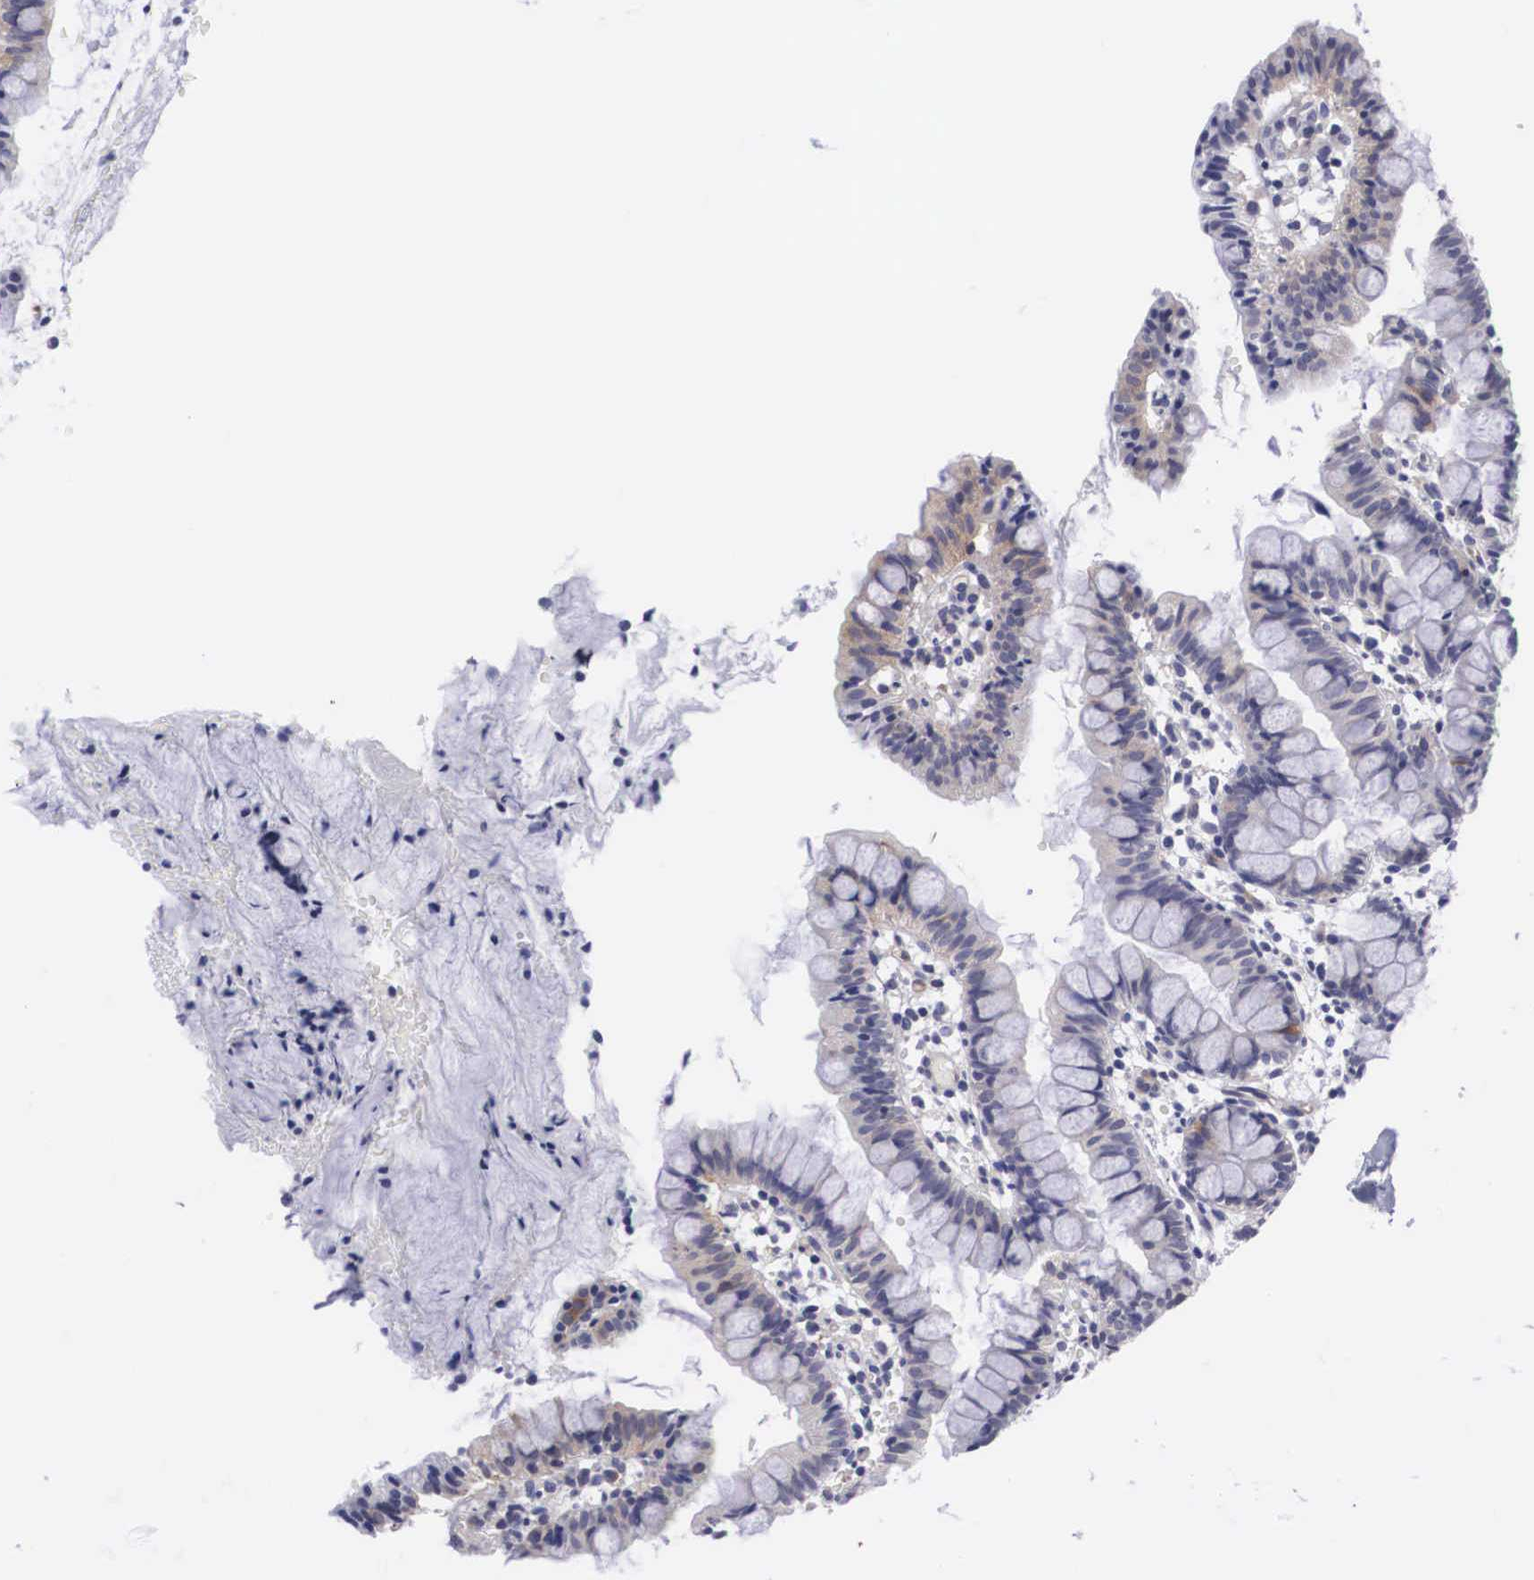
{"staining": {"intensity": "strong", "quantity": "<25%", "location": "cytoplasmic/membranous,nuclear"}, "tissue": "small intestine", "cell_type": "Glandular cells", "image_type": "normal", "snomed": [{"axis": "morphology", "description": "Normal tissue, NOS"}, {"axis": "topography", "description": "Small intestine"}], "caption": "Brown immunohistochemical staining in unremarkable small intestine reveals strong cytoplasmic/membranous,nuclear positivity in about <25% of glandular cells.", "gene": "MAST4", "patient": {"sex": "male", "age": 1}}